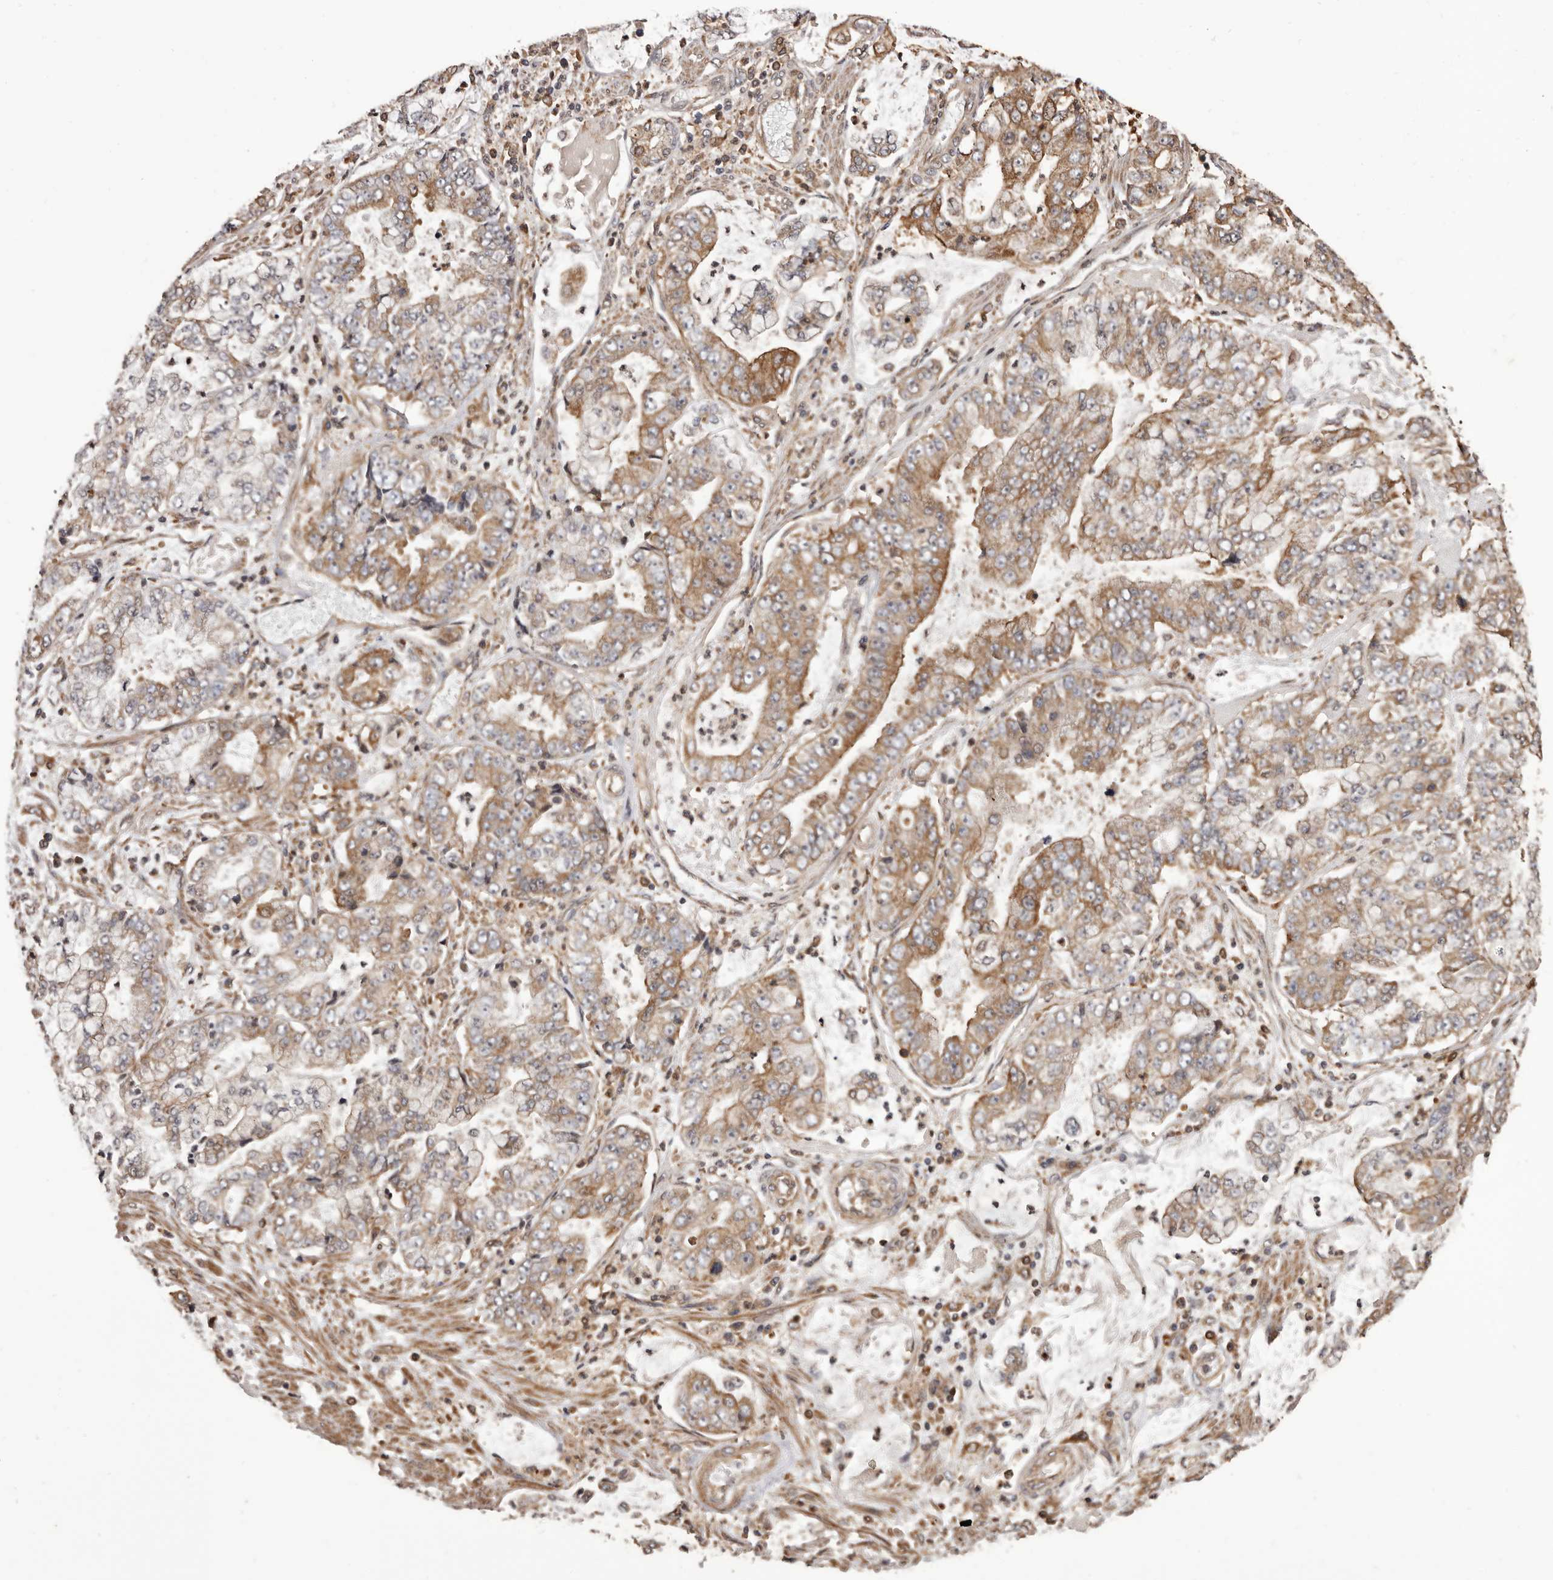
{"staining": {"intensity": "moderate", "quantity": ">75%", "location": "cytoplasmic/membranous"}, "tissue": "stomach cancer", "cell_type": "Tumor cells", "image_type": "cancer", "snomed": [{"axis": "morphology", "description": "Adenocarcinoma, NOS"}, {"axis": "topography", "description": "Stomach"}], "caption": "Immunohistochemical staining of human stomach adenocarcinoma shows medium levels of moderate cytoplasmic/membranous protein positivity in about >75% of tumor cells.", "gene": "ZCCHC7", "patient": {"sex": "male", "age": 76}}